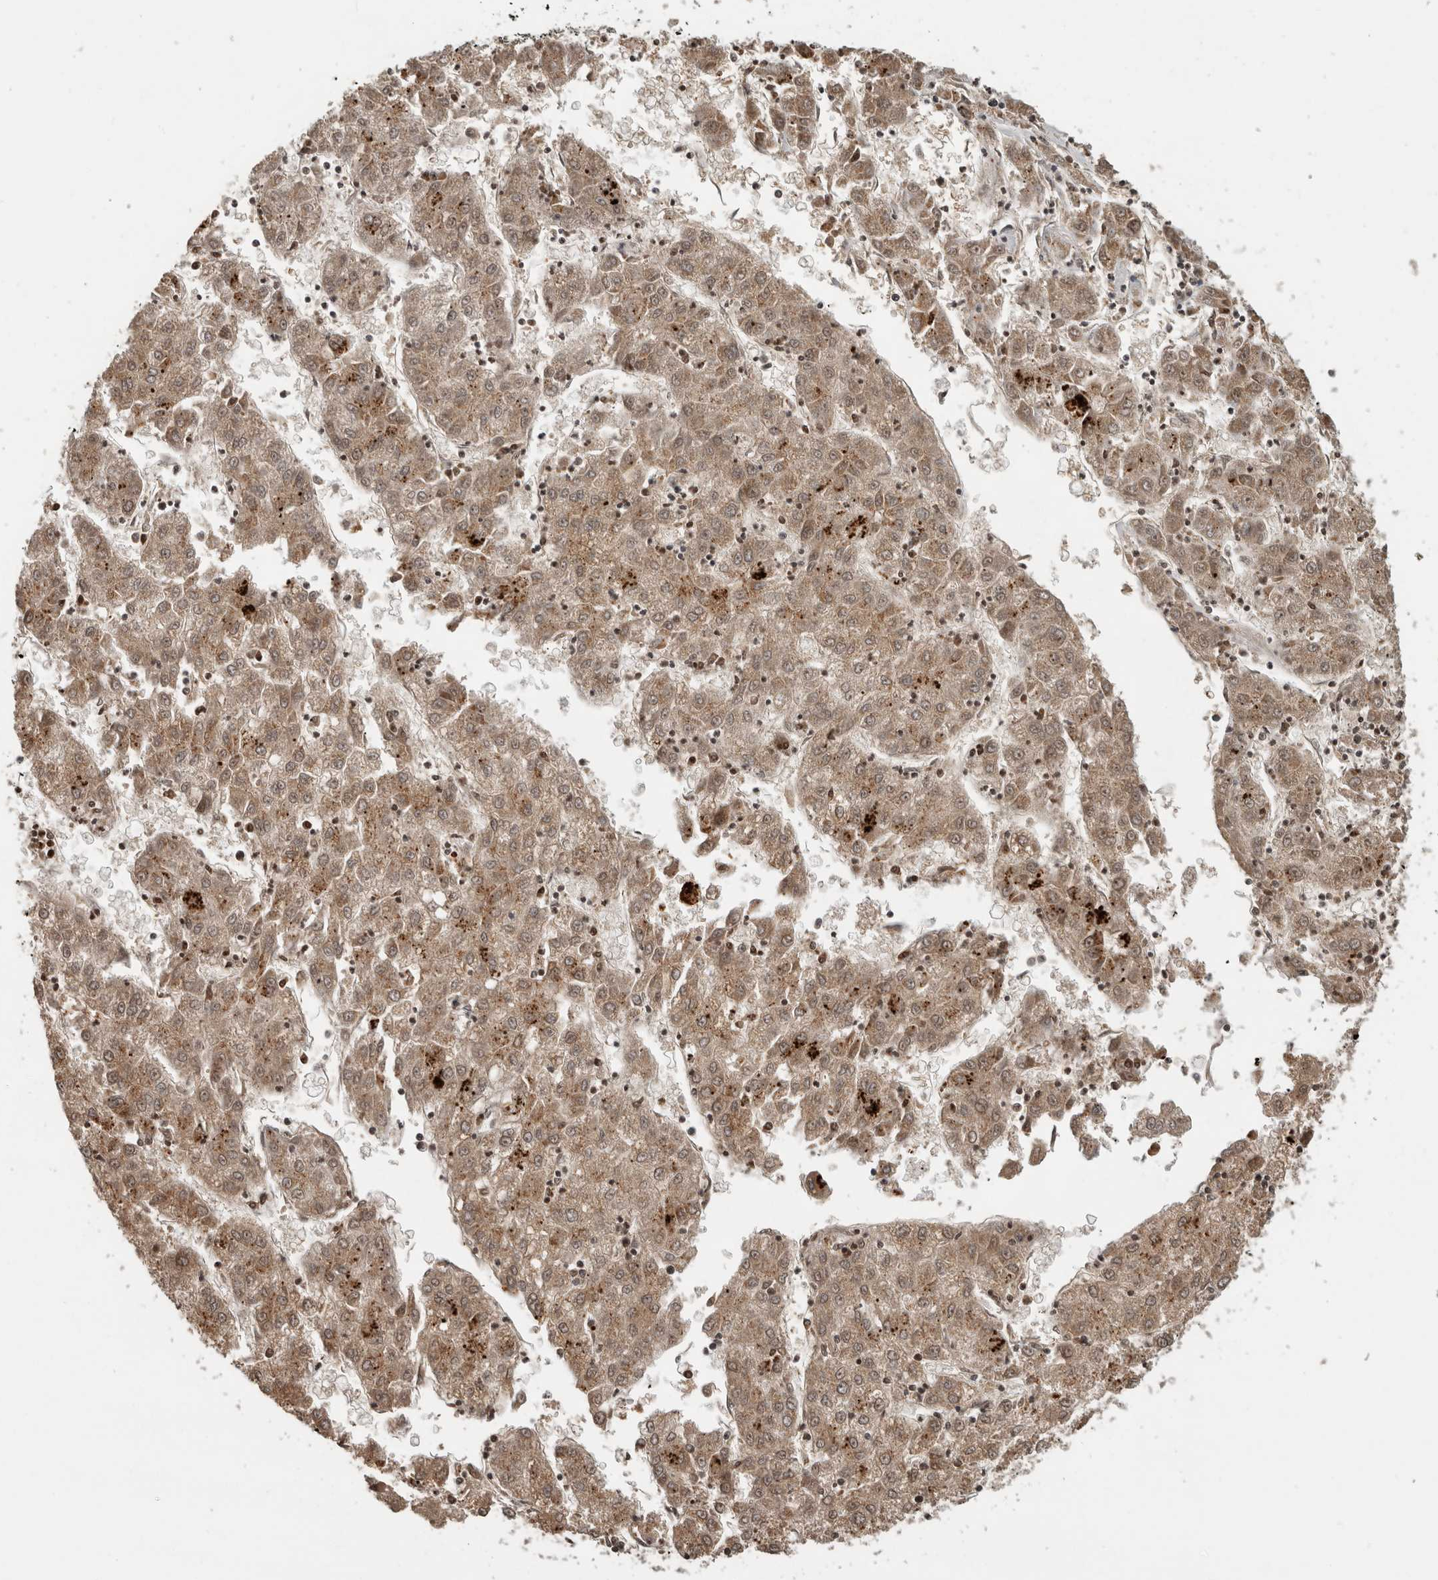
{"staining": {"intensity": "moderate", "quantity": ">75%", "location": "cytoplasmic/membranous"}, "tissue": "liver cancer", "cell_type": "Tumor cells", "image_type": "cancer", "snomed": [{"axis": "morphology", "description": "Carcinoma, Hepatocellular, NOS"}, {"axis": "topography", "description": "Liver"}], "caption": "Liver hepatocellular carcinoma was stained to show a protein in brown. There is medium levels of moderate cytoplasmic/membranous positivity in approximately >75% of tumor cells.", "gene": "PITPNC1", "patient": {"sex": "male", "age": 72}}